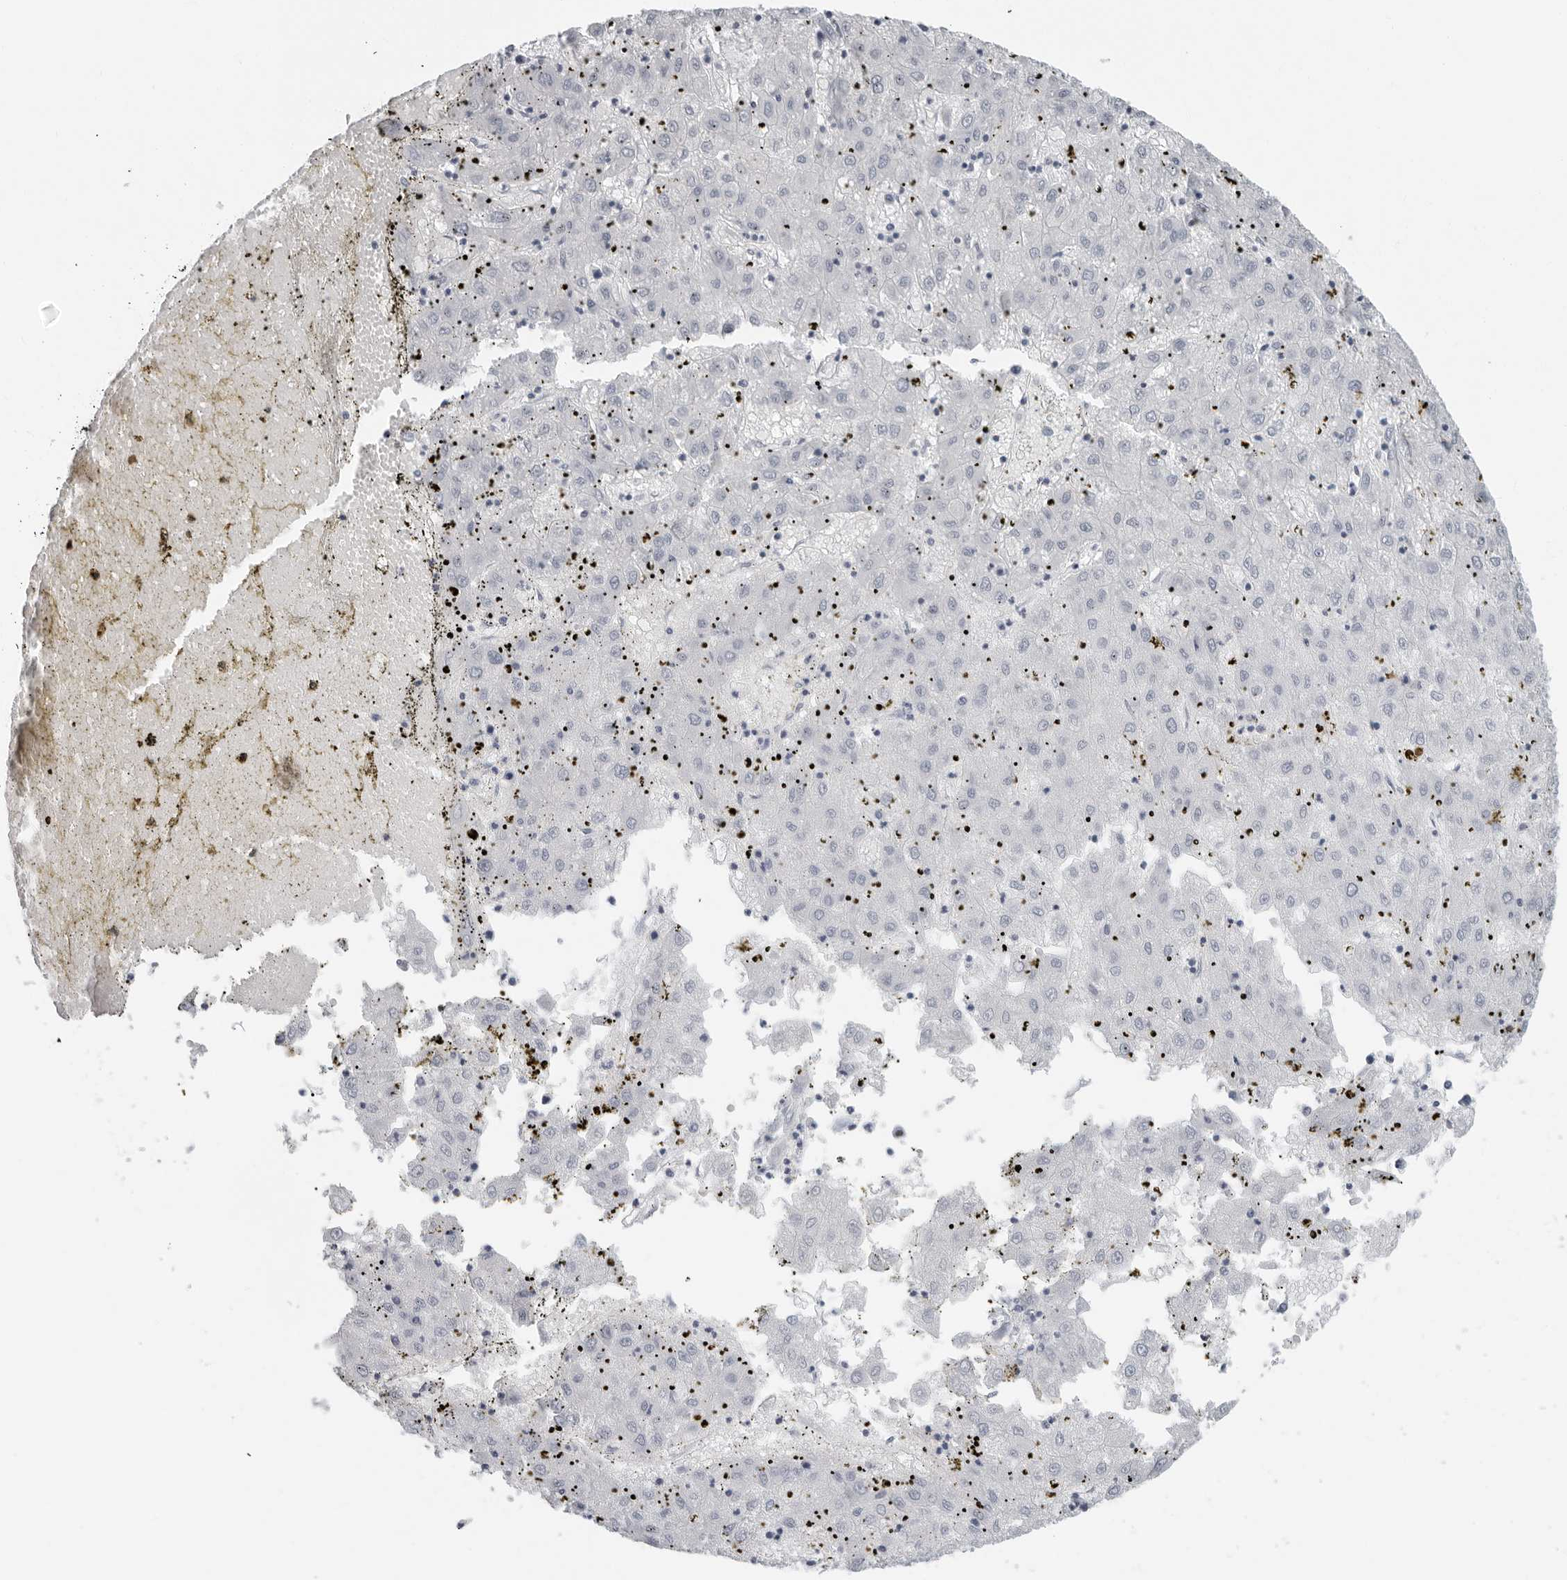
{"staining": {"intensity": "negative", "quantity": "none", "location": "none"}, "tissue": "liver cancer", "cell_type": "Tumor cells", "image_type": "cancer", "snomed": [{"axis": "morphology", "description": "Carcinoma, Hepatocellular, NOS"}, {"axis": "topography", "description": "Liver"}], "caption": "Immunohistochemical staining of human liver cancer shows no significant staining in tumor cells.", "gene": "FLG2", "patient": {"sex": "male", "age": 72}}